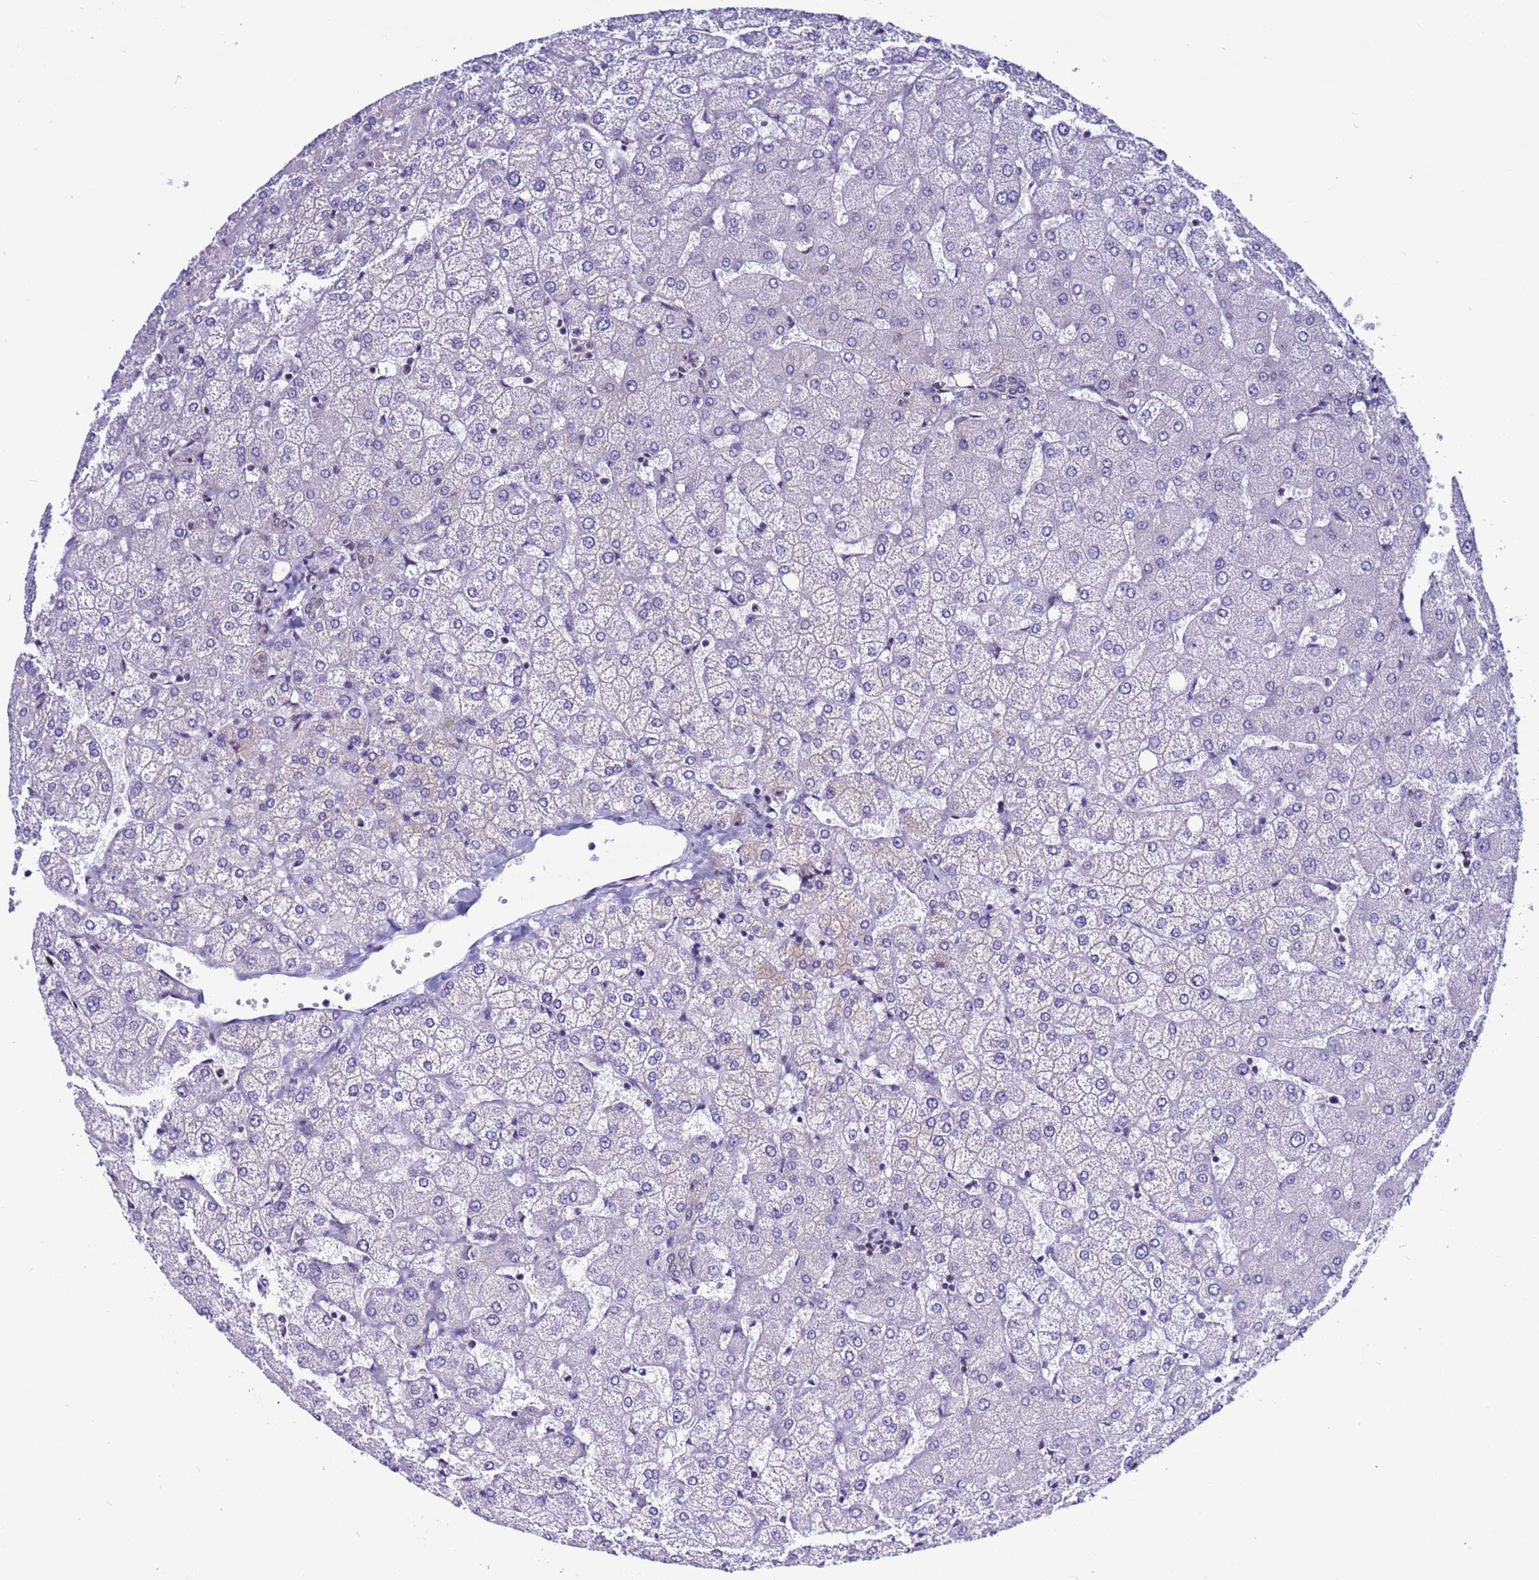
{"staining": {"intensity": "negative", "quantity": "none", "location": "none"}, "tissue": "liver", "cell_type": "Cholangiocytes", "image_type": "normal", "snomed": [{"axis": "morphology", "description": "Normal tissue, NOS"}, {"axis": "topography", "description": "Liver"}], "caption": "This is an immunohistochemistry micrograph of benign liver. There is no expression in cholangiocytes.", "gene": "TRIM37", "patient": {"sex": "female", "age": 54}}